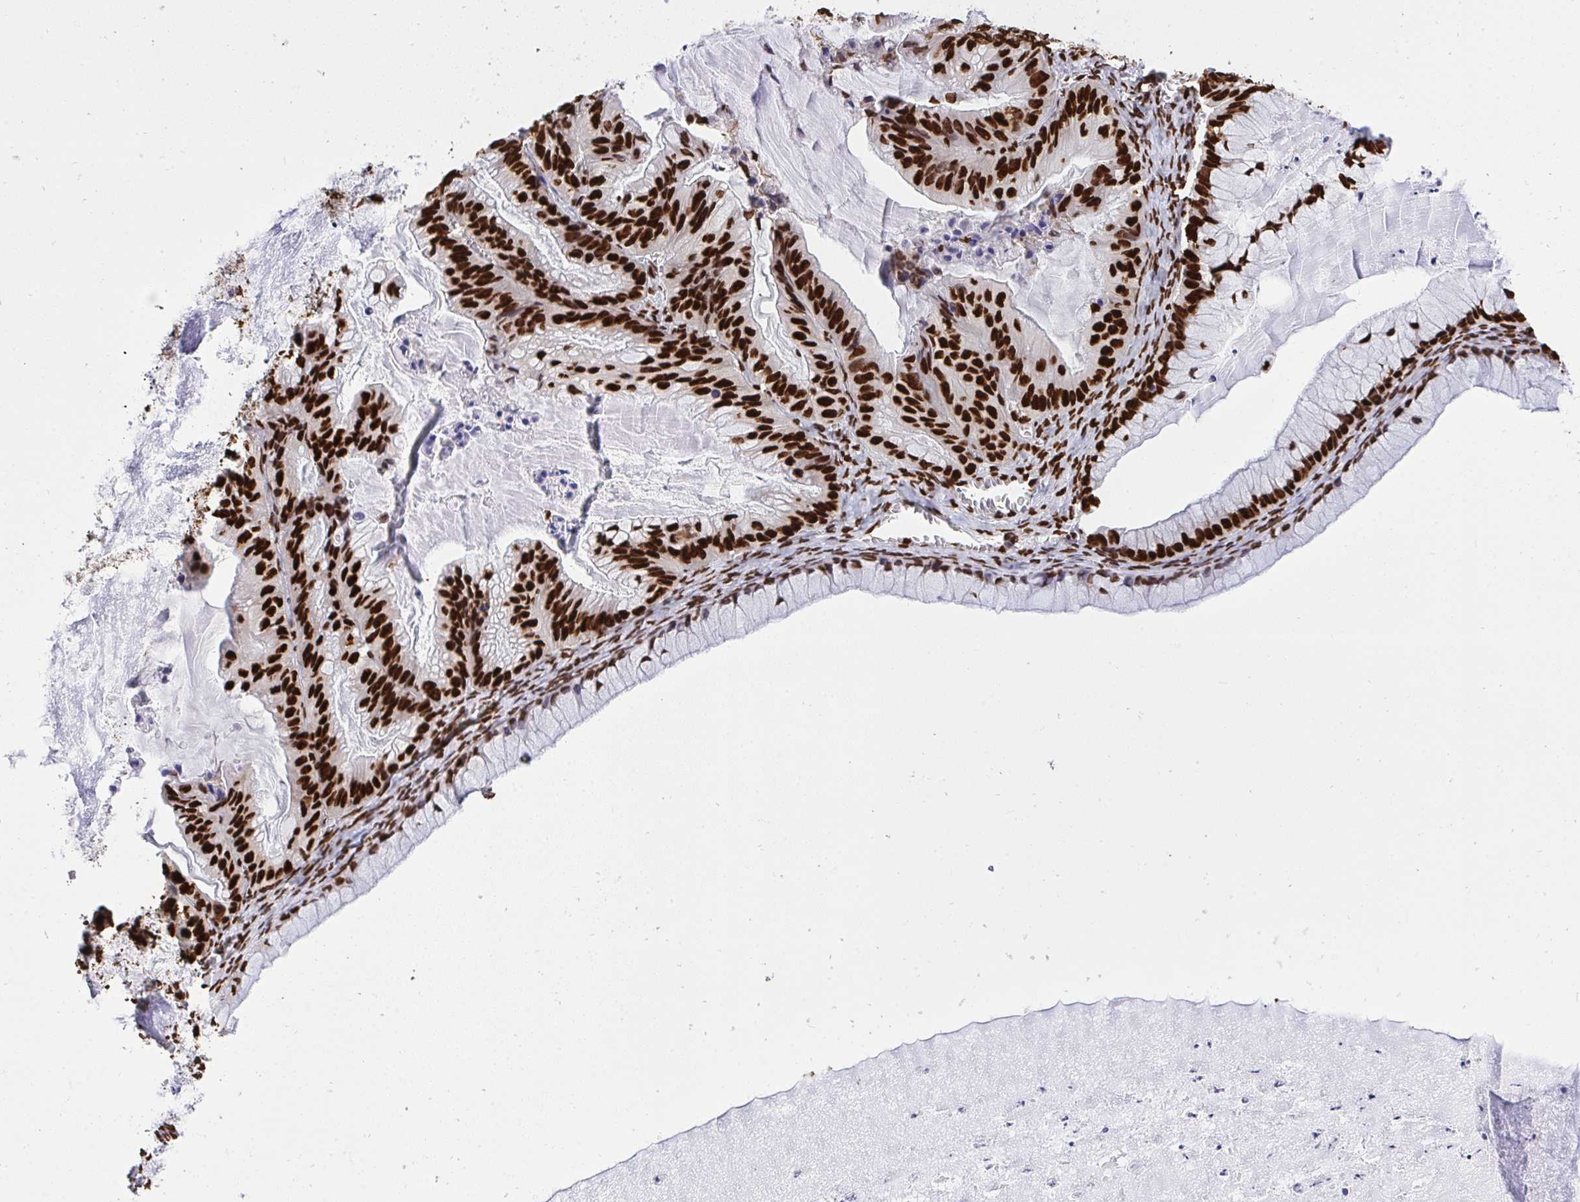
{"staining": {"intensity": "strong", "quantity": ">75%", "location": "nuclear"}, "tissue": "ovarian cancer", "cell_type": "Tumor cells", "image_type": "cancer", "snomed": [{"axis": "morphology", "description": "Cystadenocarcinoma, mucinous, NOS"}, {"axis": "topography", "description": "Ovary"}], "caption": "This is an image of immunohistochemistry (IHC) staining of ovarian mucinous cystadenocarcinoma, which shows strong staining in the nuclear of tumor cells.", "gene": "HNRNPL", "patient": {"sex": "female", "age": 72}}